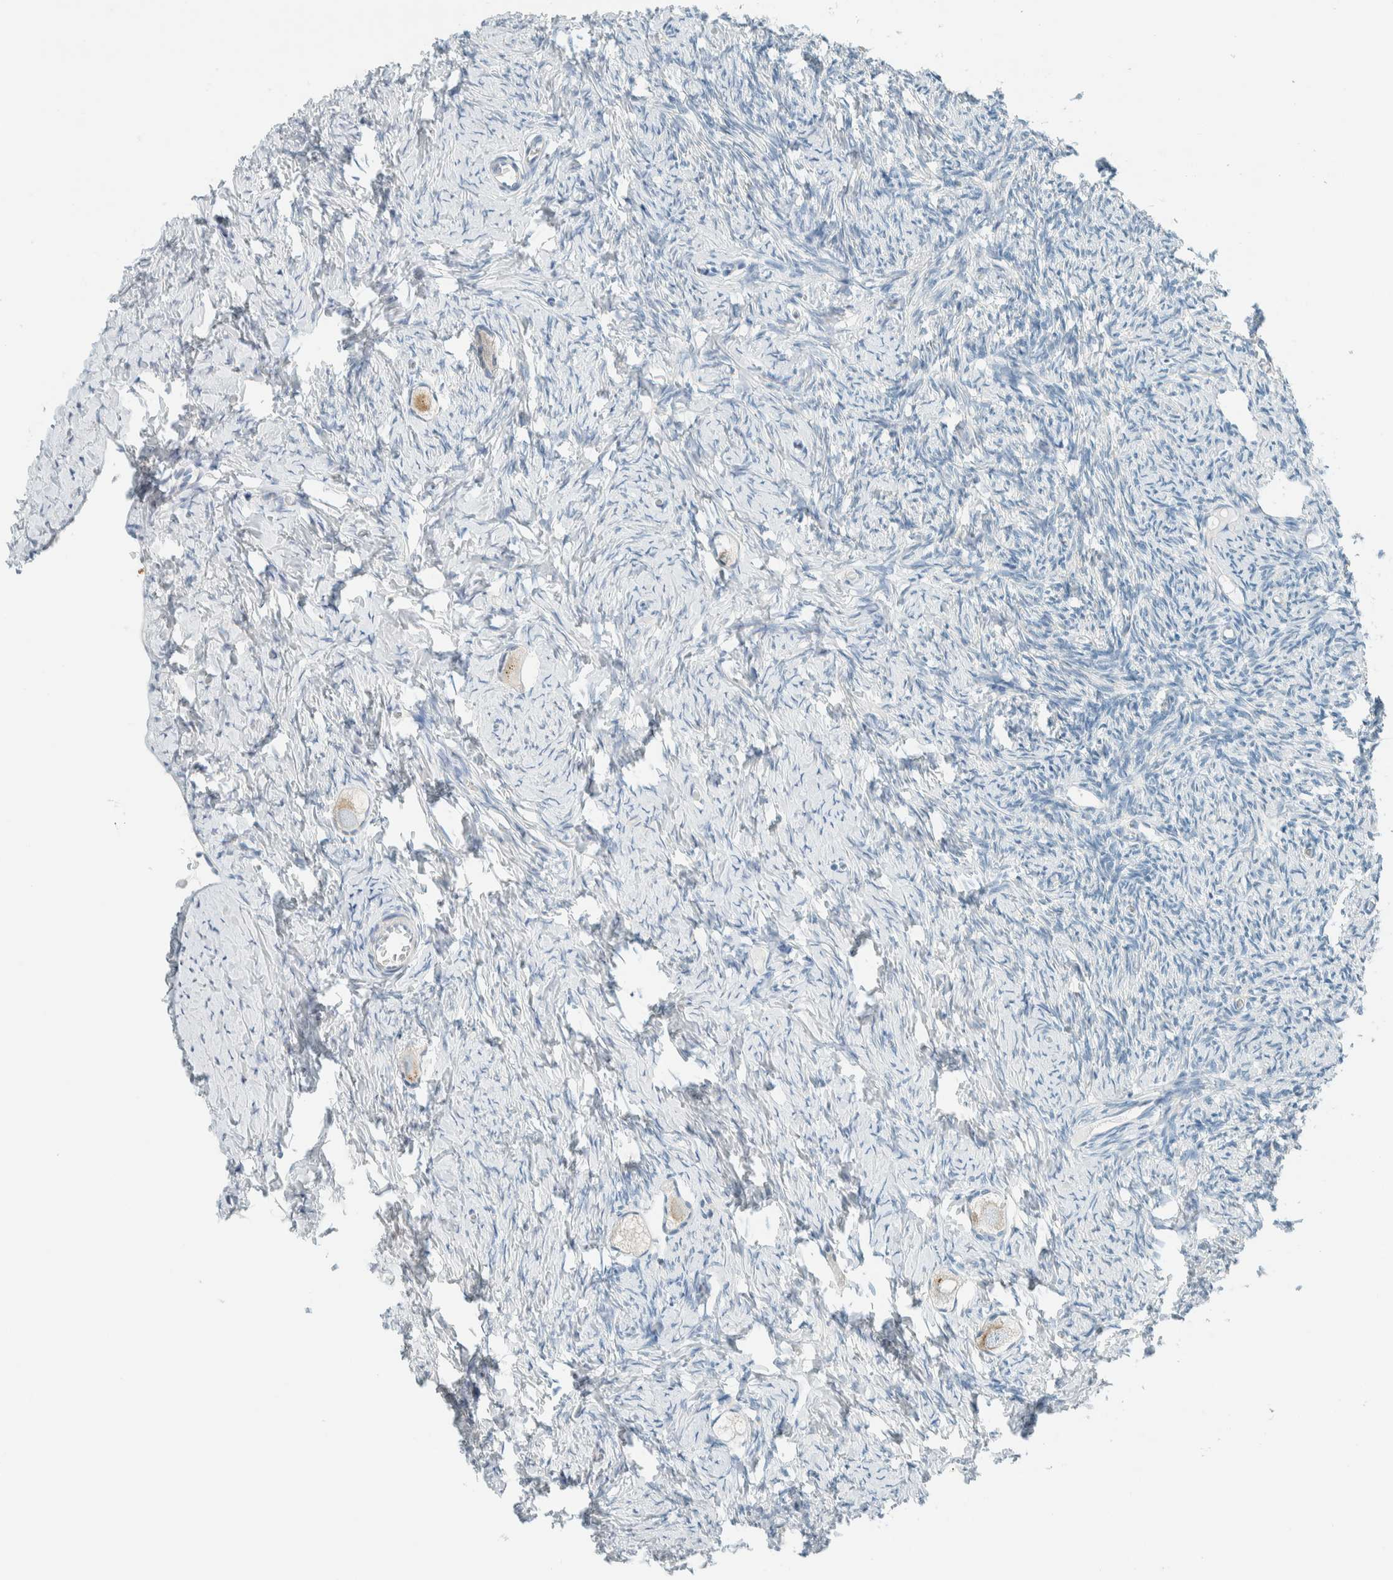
{"staining": {"intensity": "weak", "quantity": "<25%", "location": "cytoplasmic/membranous"}, "tissue": "ovary", "cell_type": "Follicle cells", "image_type": "normal", "snomed": [{"axis": "morphology", "description": "Normal tissue, NOS"}, {"axis": "topography", "description": "Ovary"}], "caption": "Immunohistochemical staining of benign ovary demonstrates no significant expression in follicle cells.", "gene": "SLFN12", "patient": {"sex": "female", "age": 27}}